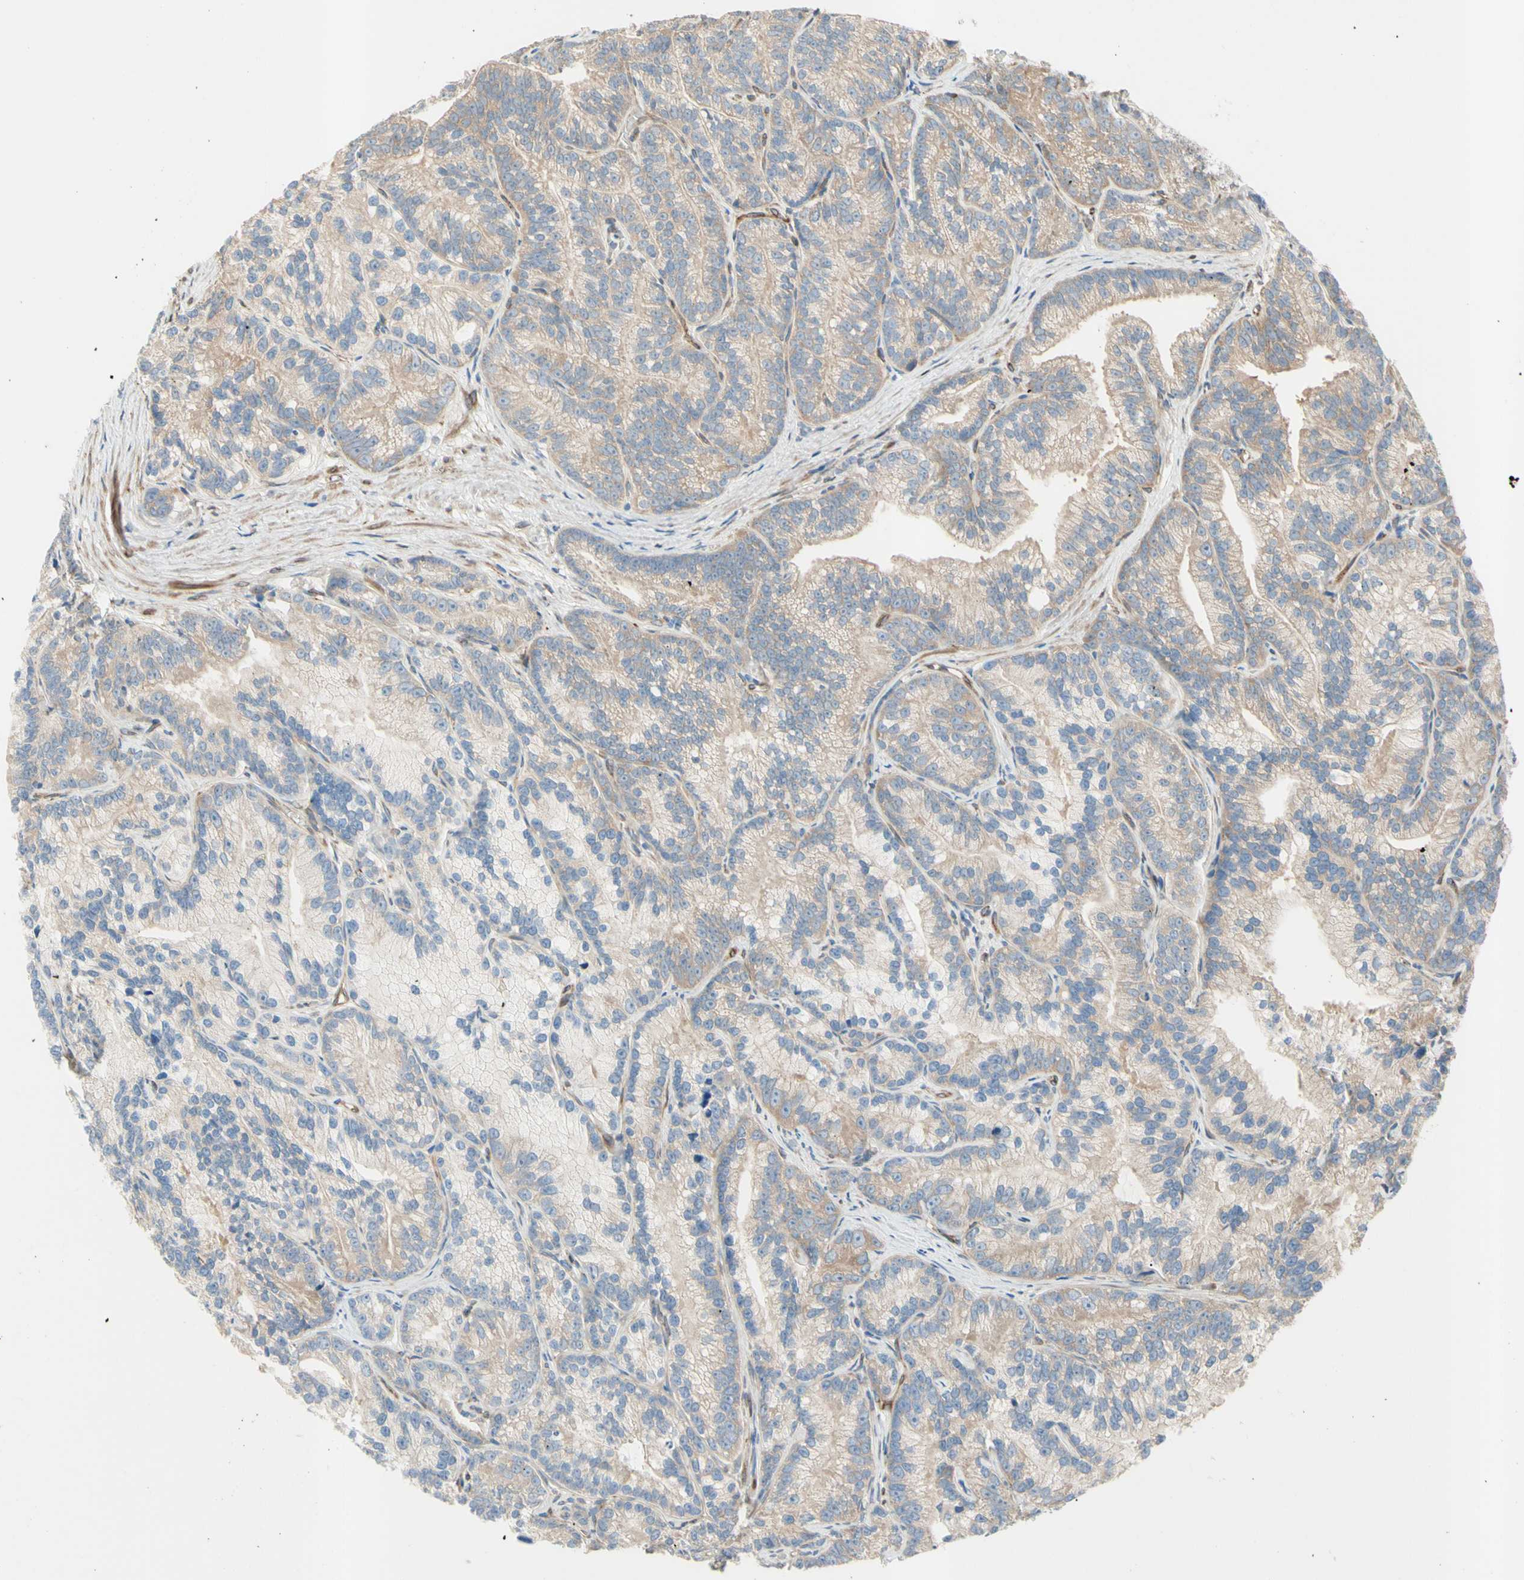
{"staining": {"intensity": "weak", "quantity": "25%-75%", "location": "cytoplasmic/membranous"}, "tissue": "prostate cancer", "cell_type": "Tumor cells", "image_type": "cancer", "snomed": [{"axis": "morphology", "description": "Adenocarcinoma, Low grade"}, {"axis": "topography", "description": "Prostate"}], "caption": "Protein expression by immunohistochemistry exhibits weak cytoplasmic/membranous staining in about 25%-75% of tumor cells in prostate cancer.", "gene": "TRAF2", "patient": {"sex": "male", "age": 89}}